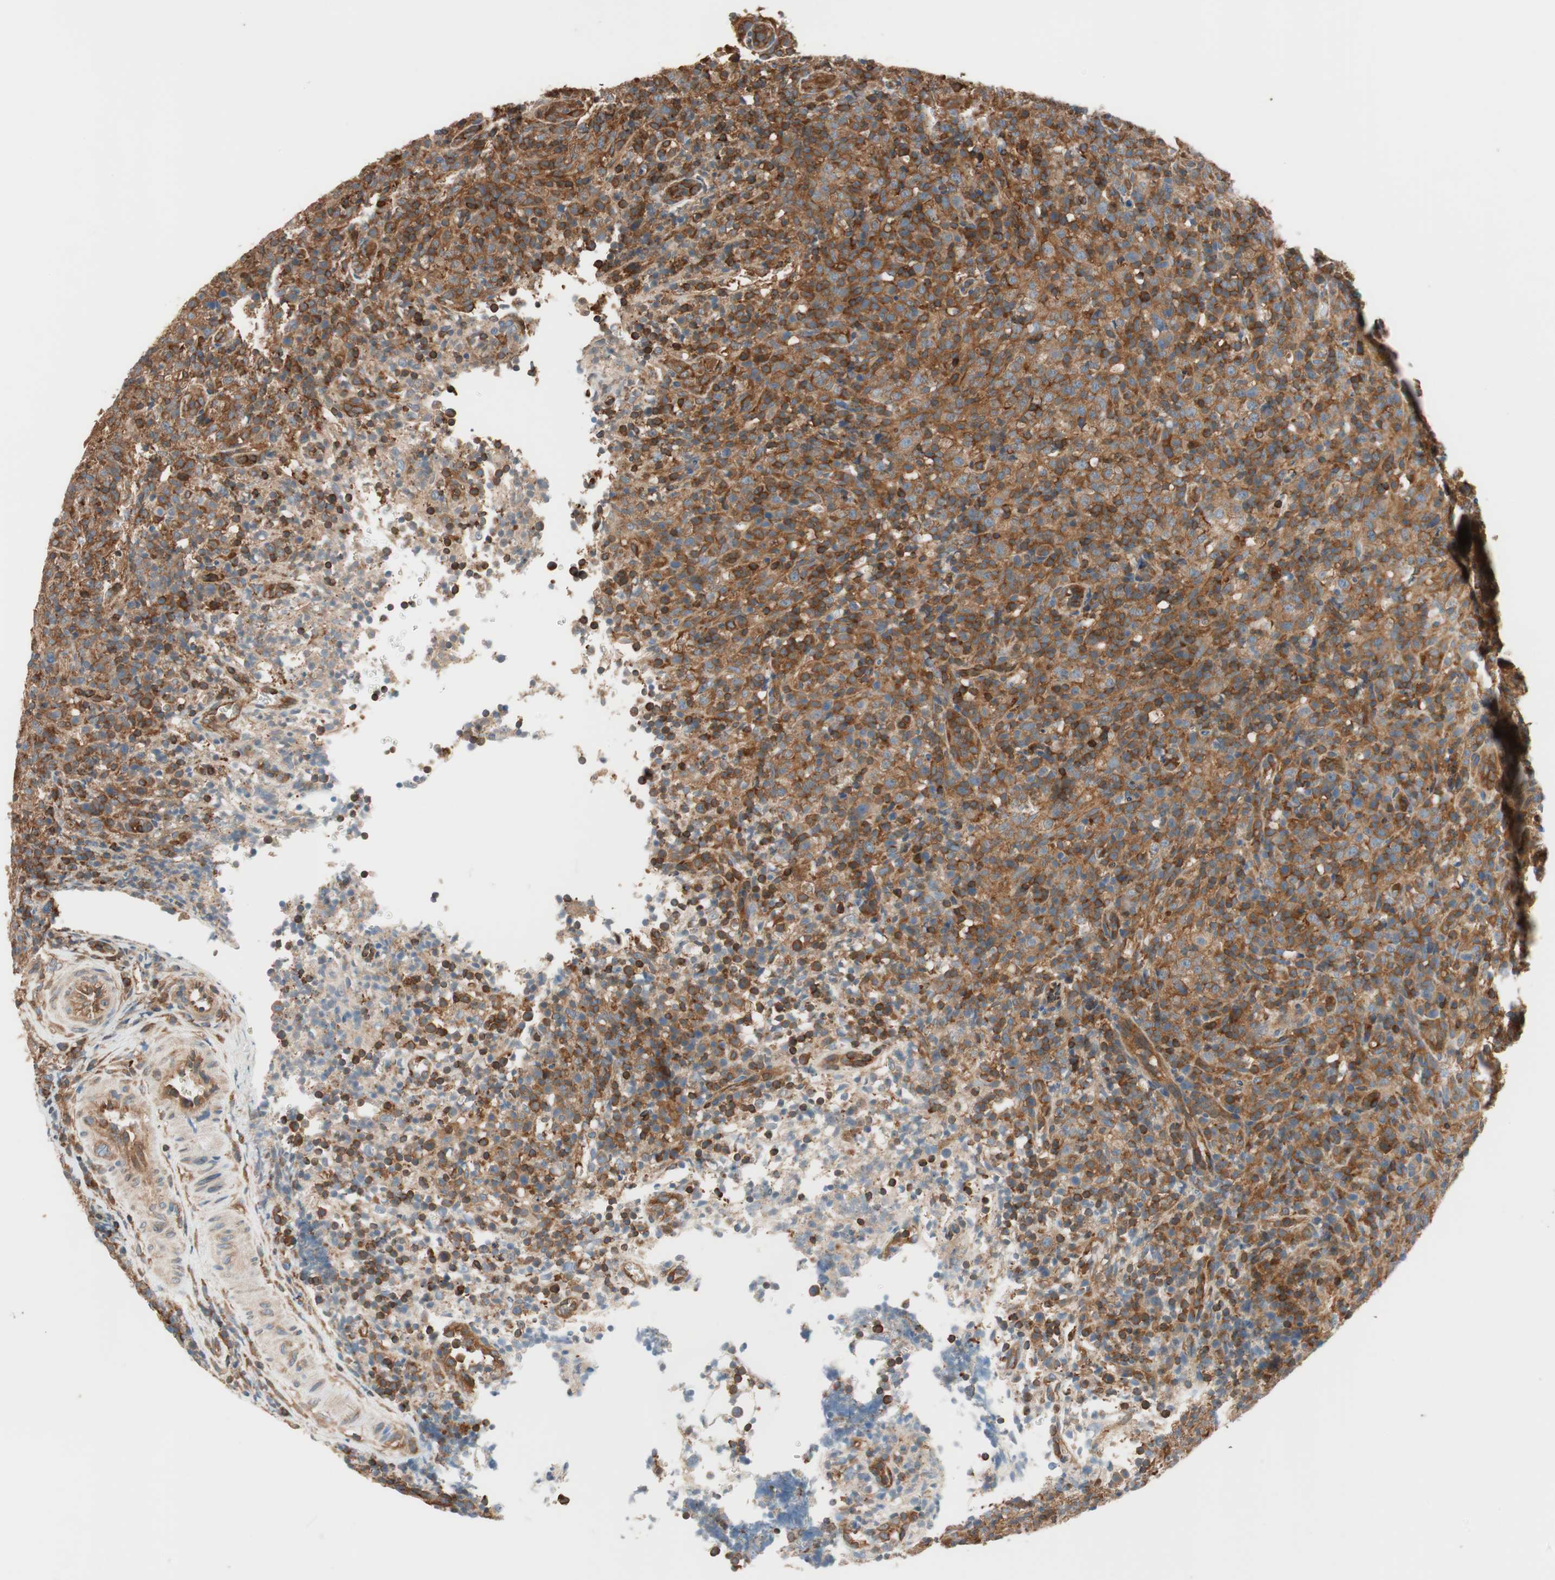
{"staining": {"intensity": "strong", "quantity": ">75%", "location": "cytoplasmic/membranous"}, "tissue": "lymphoma", "cell_type": "Tumor cells", "image_type": "cancer", "snomed": [{"axis": "morphology", "description": "Malignant lymphoma, non-Hodgkin's type, High grade"}, {"axis": "topography", "description": "Lymph node"}], "caption": "Protein staining shows strong cytoplasmic/membranous staining in approximately >75% of tumor cells in high-grade malignant lymphoma, non-Hodgkin's type.", "gene": "WASL", "patient": {"sex": "female", "age": 76}}